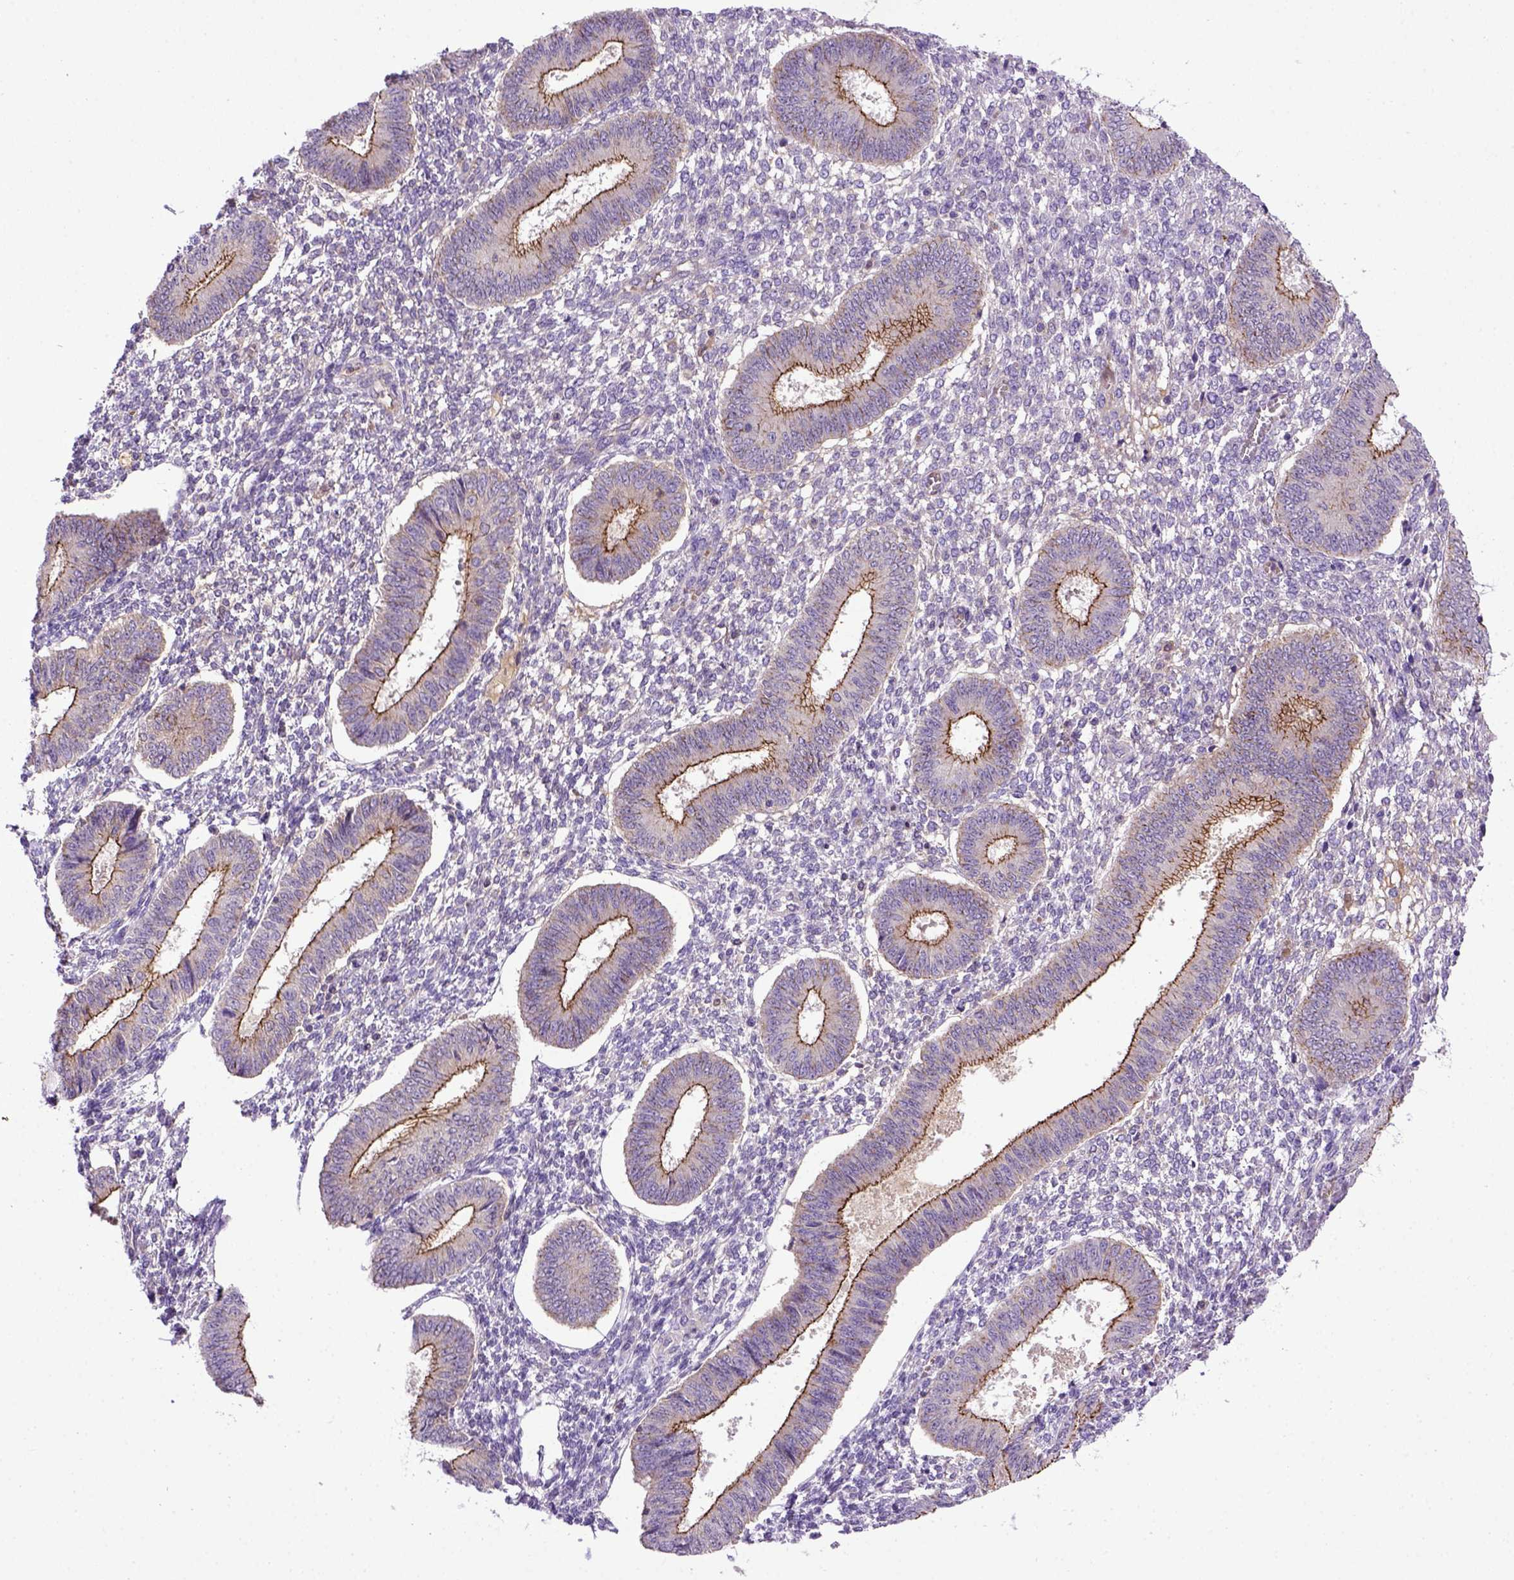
{"staining": {"intensity": "negative", "quantity": "none", "location": "none"}, "tissue": "endometrium", "cell_type": "Cells in endometrial stroma", "image_type": "normal", "snomed": [{"axis": "morphology", "description": "Normal tissue, NOS"}, {"axis": "topography", "description": "Endometrium"}], "caption": "IHC image of benign endometrium stained for a protein (brown), which exhibits no expression in cells in endometrial stroma. (Immunohistochemistry, brightfield microscopy, high magnification).", "gene": "CDH1", "patient": {"sex": "female", "age": 42}}